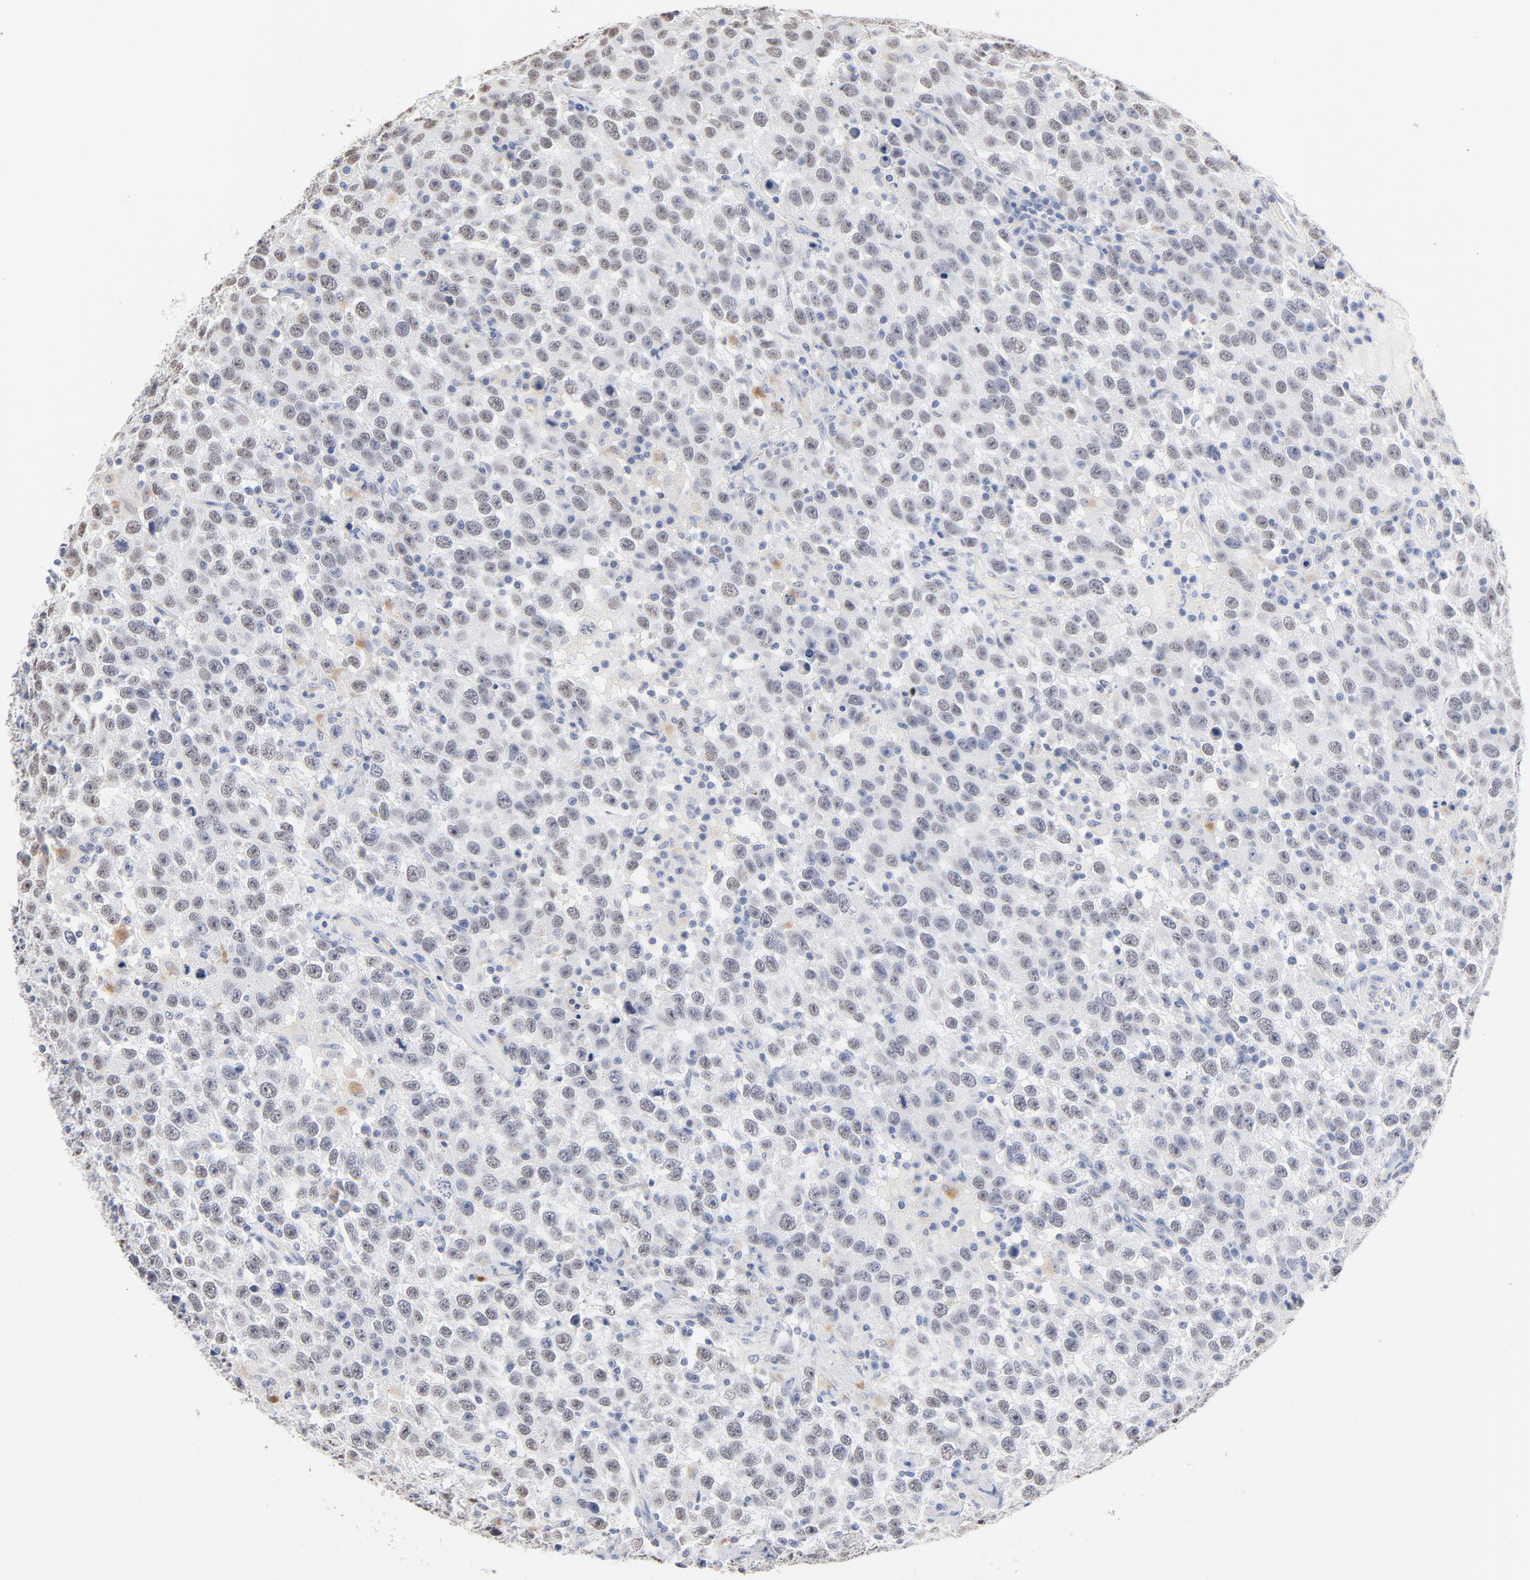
{"staining": {"intensity": "negative", "quantity": "none", "location": "none"}, "tissue": "testis cancer", "cell_type": "Tumor cells", "image_type": "cancer", "snomed": [{"axis": "morphology", "description": "Seminoma, NOS"}, {"axis": "topography", "description": "Testis"}], "caption": "A high-resolution photomicrograph shows immunohistochemistry staining of testis cancer, which displays no significant expression in tumor cells.", "gene": "LTBP2", "patient": {"sex": "male", "age": 41}}